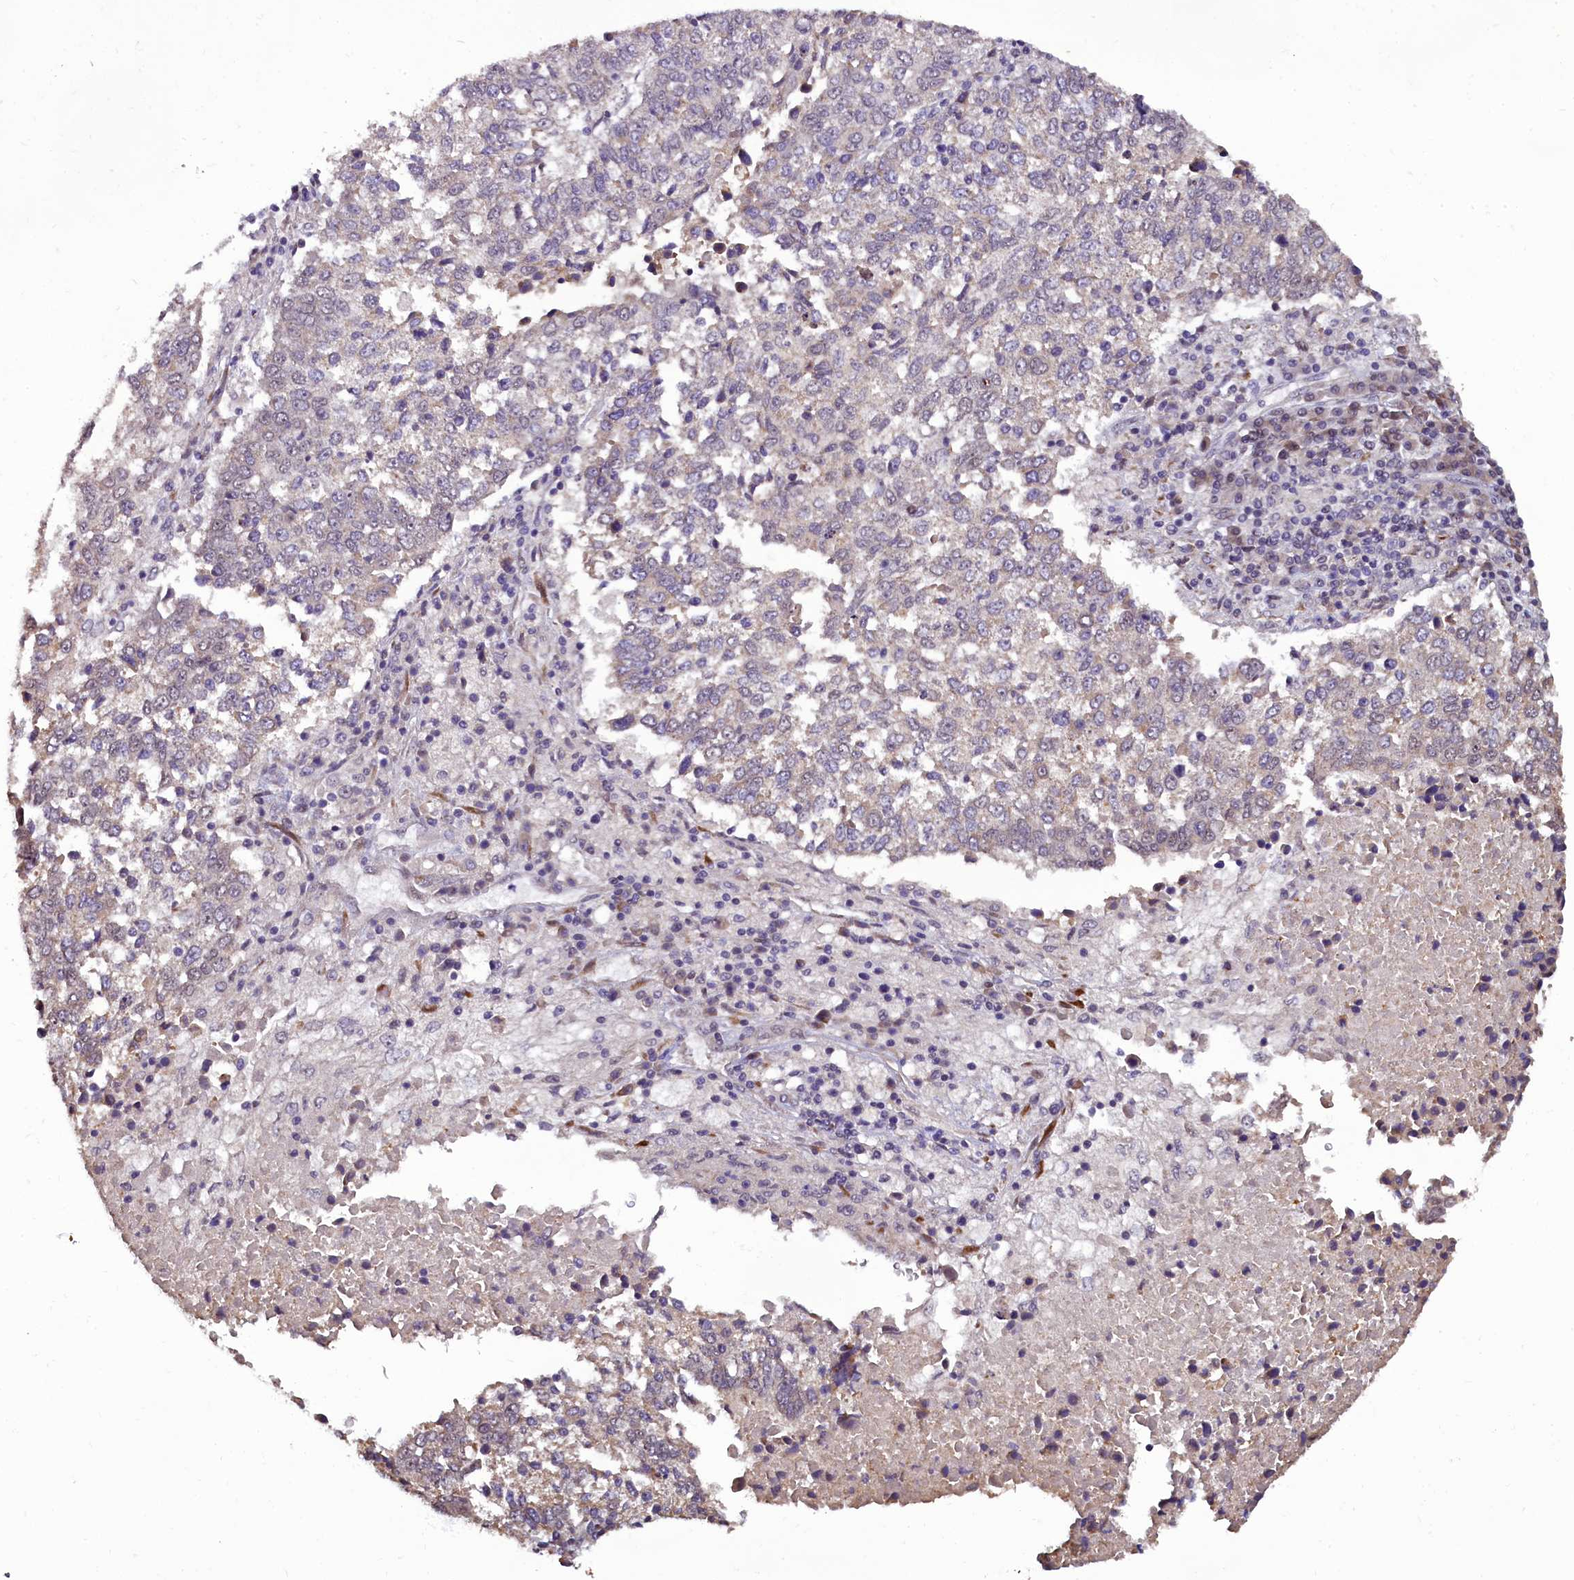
{"staining": {"intensity": "negative", "quantity": "none", "location": "none"}, "tissue": "lung cancer", "cell_type": "Tumor cells", "image_type": "cancer", "snomed": [{"axis": "morphology", "description": "Squamous cell carcinoma, NOS"}, {"axis": "topography", "description": "Lung"}], "caption": "High magnification brightfield microscopy of lung cancer stained with DAB (brown) and counterstained with hematoxylin (blue): tumor cells show no significant staining.", "gene": "RPUSD2", "patient": {"sex": "male", "age": 73}}